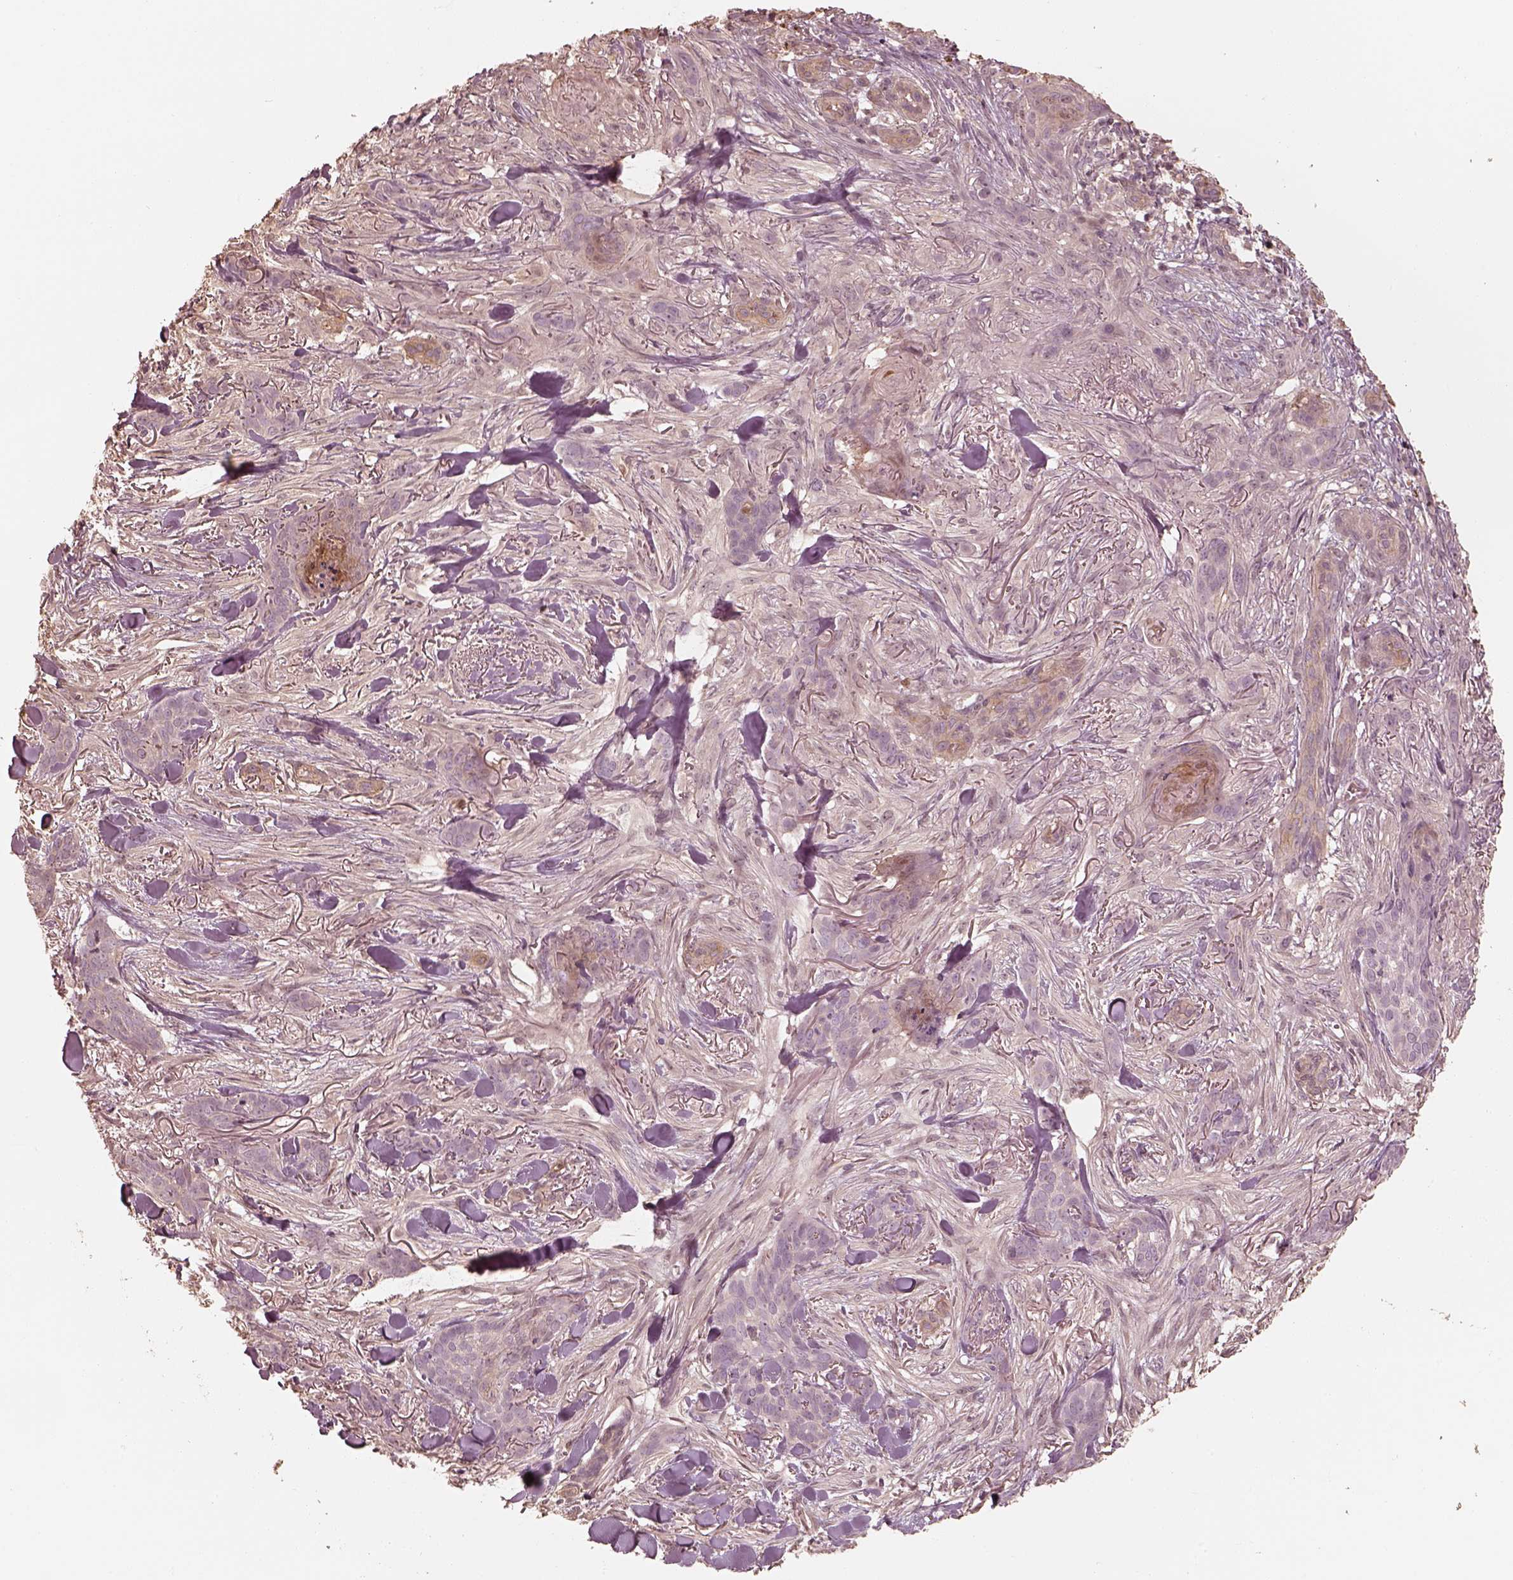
{"staining": {"intensity": "weak", "quantity": "<25%", "location": "cytoplasmic/membranous"}, "tissue": "skin cancer", "cell_type": "Tumor cells", "image_type": "cancer", "snomed": [{"axis": "morphology", "description": "Basal cell carcinoma"}, {"axis": "topography", "description": "Skin"}], "caption": "This is an IHC image of human basal cell carcinoma (skin). There is no expression in tumor cells.", "gene": "KIF5C", "patient": {"sex": "female", "age": 61}}